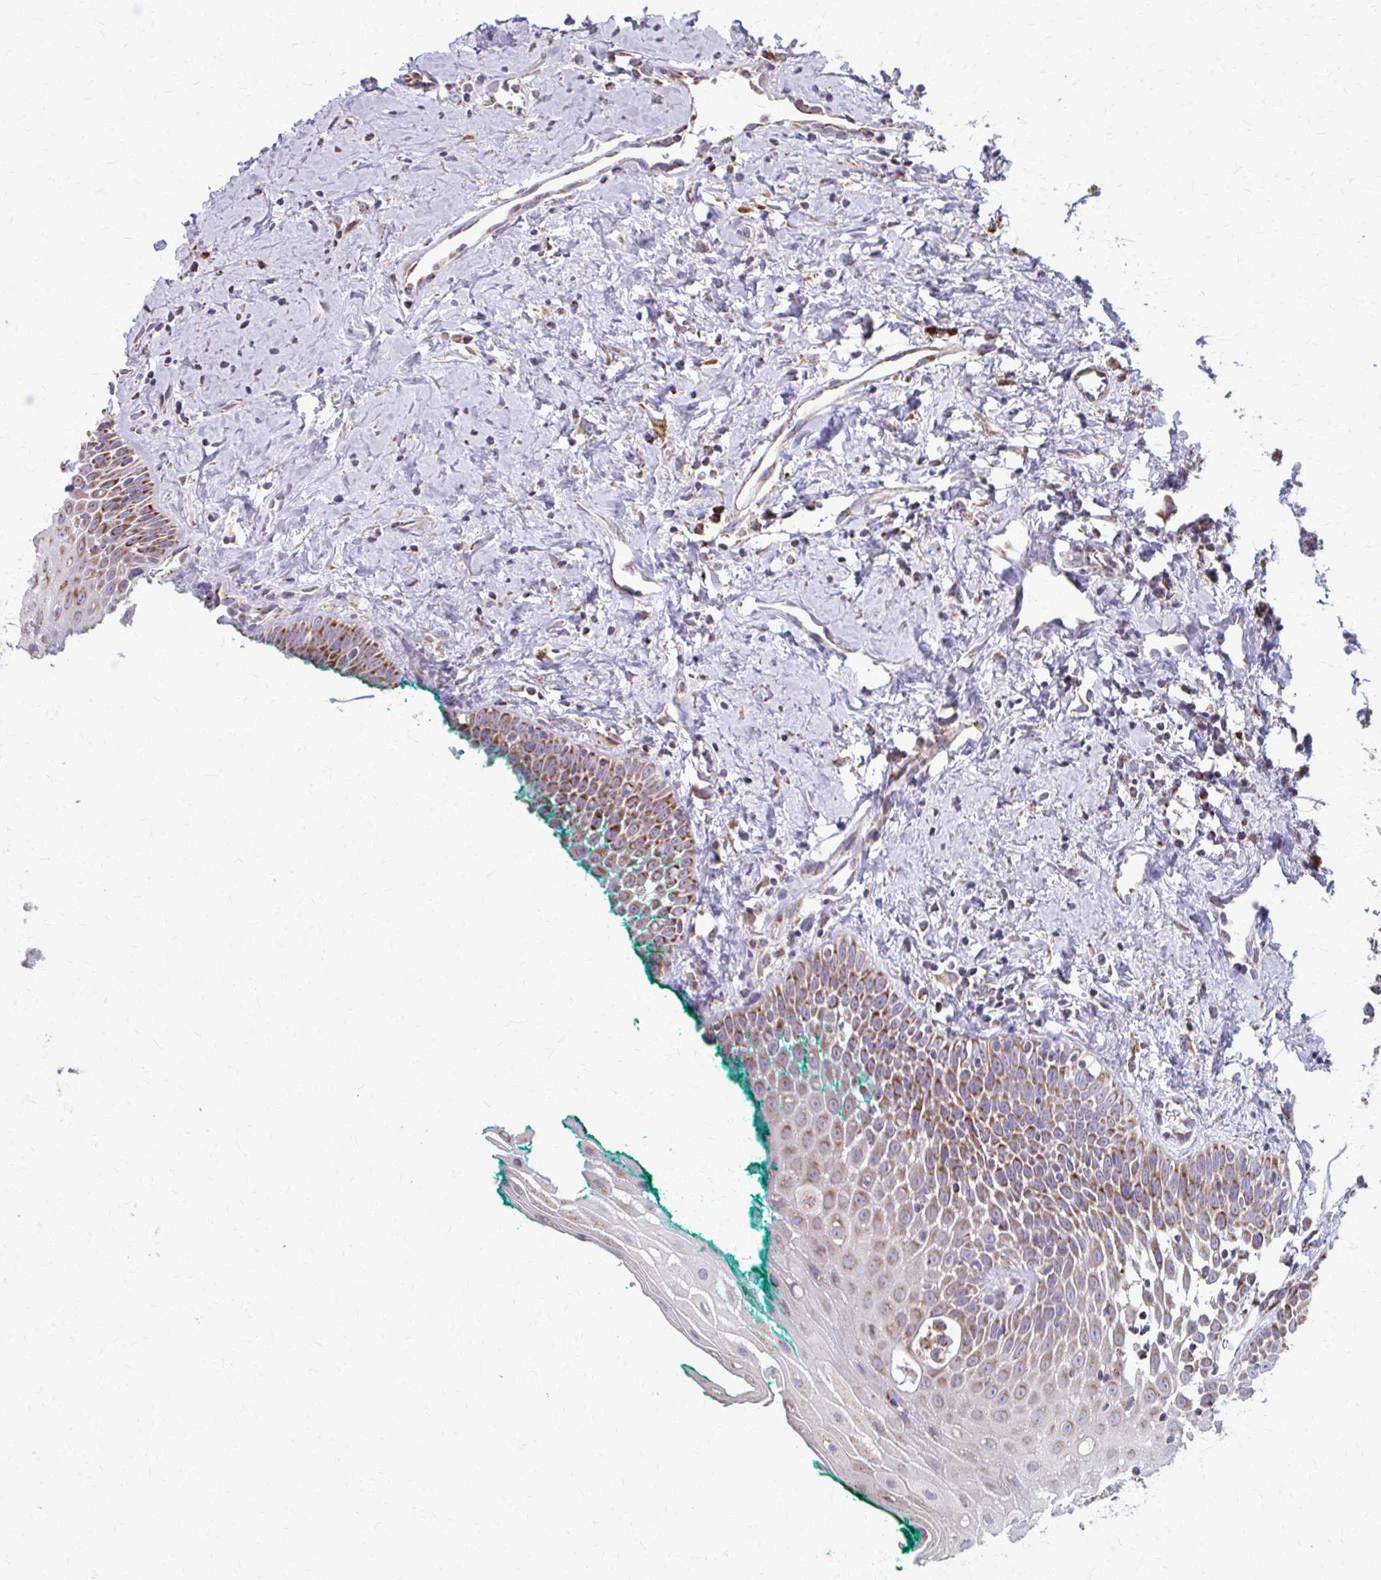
{"staining": {"intensity": "moderate", "quantity": "25%-75%", "location": "cytoplasmic/membranous"}, "tissue": "oral mucosa", "cell_type": "Squamous epithelial cells", "image_type": "normal", "snomed": [{"axis": "morphology", "description": "Normal tissue, NOS"}, {"axis": "topography", "description": "Oral tissue"}], "caption": "IHC of normal human oral mucosa shows medium levels of moderate cytoplasmic/membranous expression in about 25%-75% of squamous epithelial cells. Nuclei are stained in blue.", "gene": "TVP23A", "patient": {"sex": "female", "age": 70}}